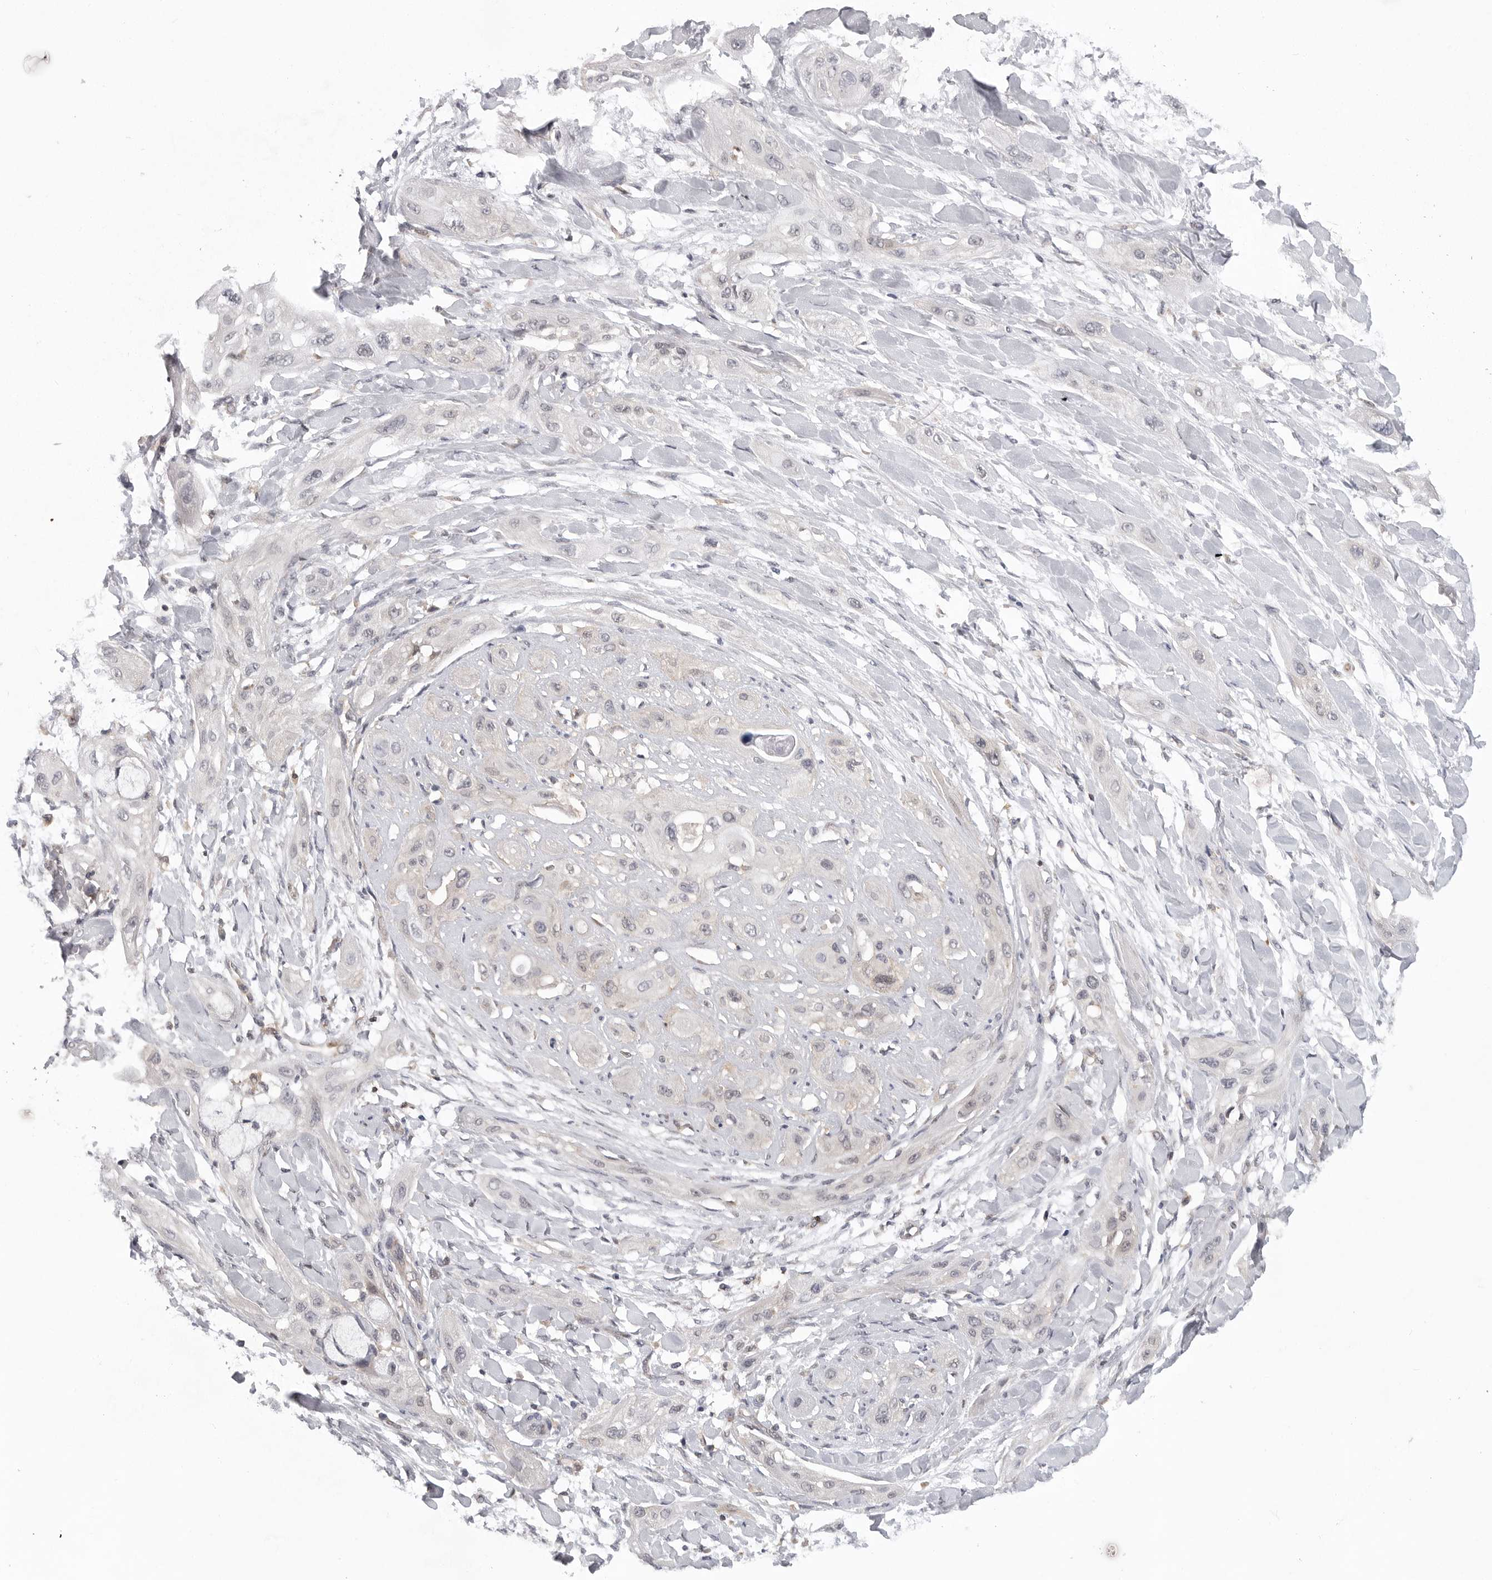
{"staining": {"intensity": "negative", "quantity": "none", "location": "none"}, "tissue": "lung cancer", "cell_type": "Tumor cells", "image_type": "cancer", "snomed": [{"axis": "morphology", "description": "Squamous cell carcinoma, NOS"}, {"axis": "topography", "description": "Lung"}], "caption": "There is no significant staining in tumor cells of lung cancer.", "gene": "CACYBP", "patient": {"sex": "female", "age": 47}}